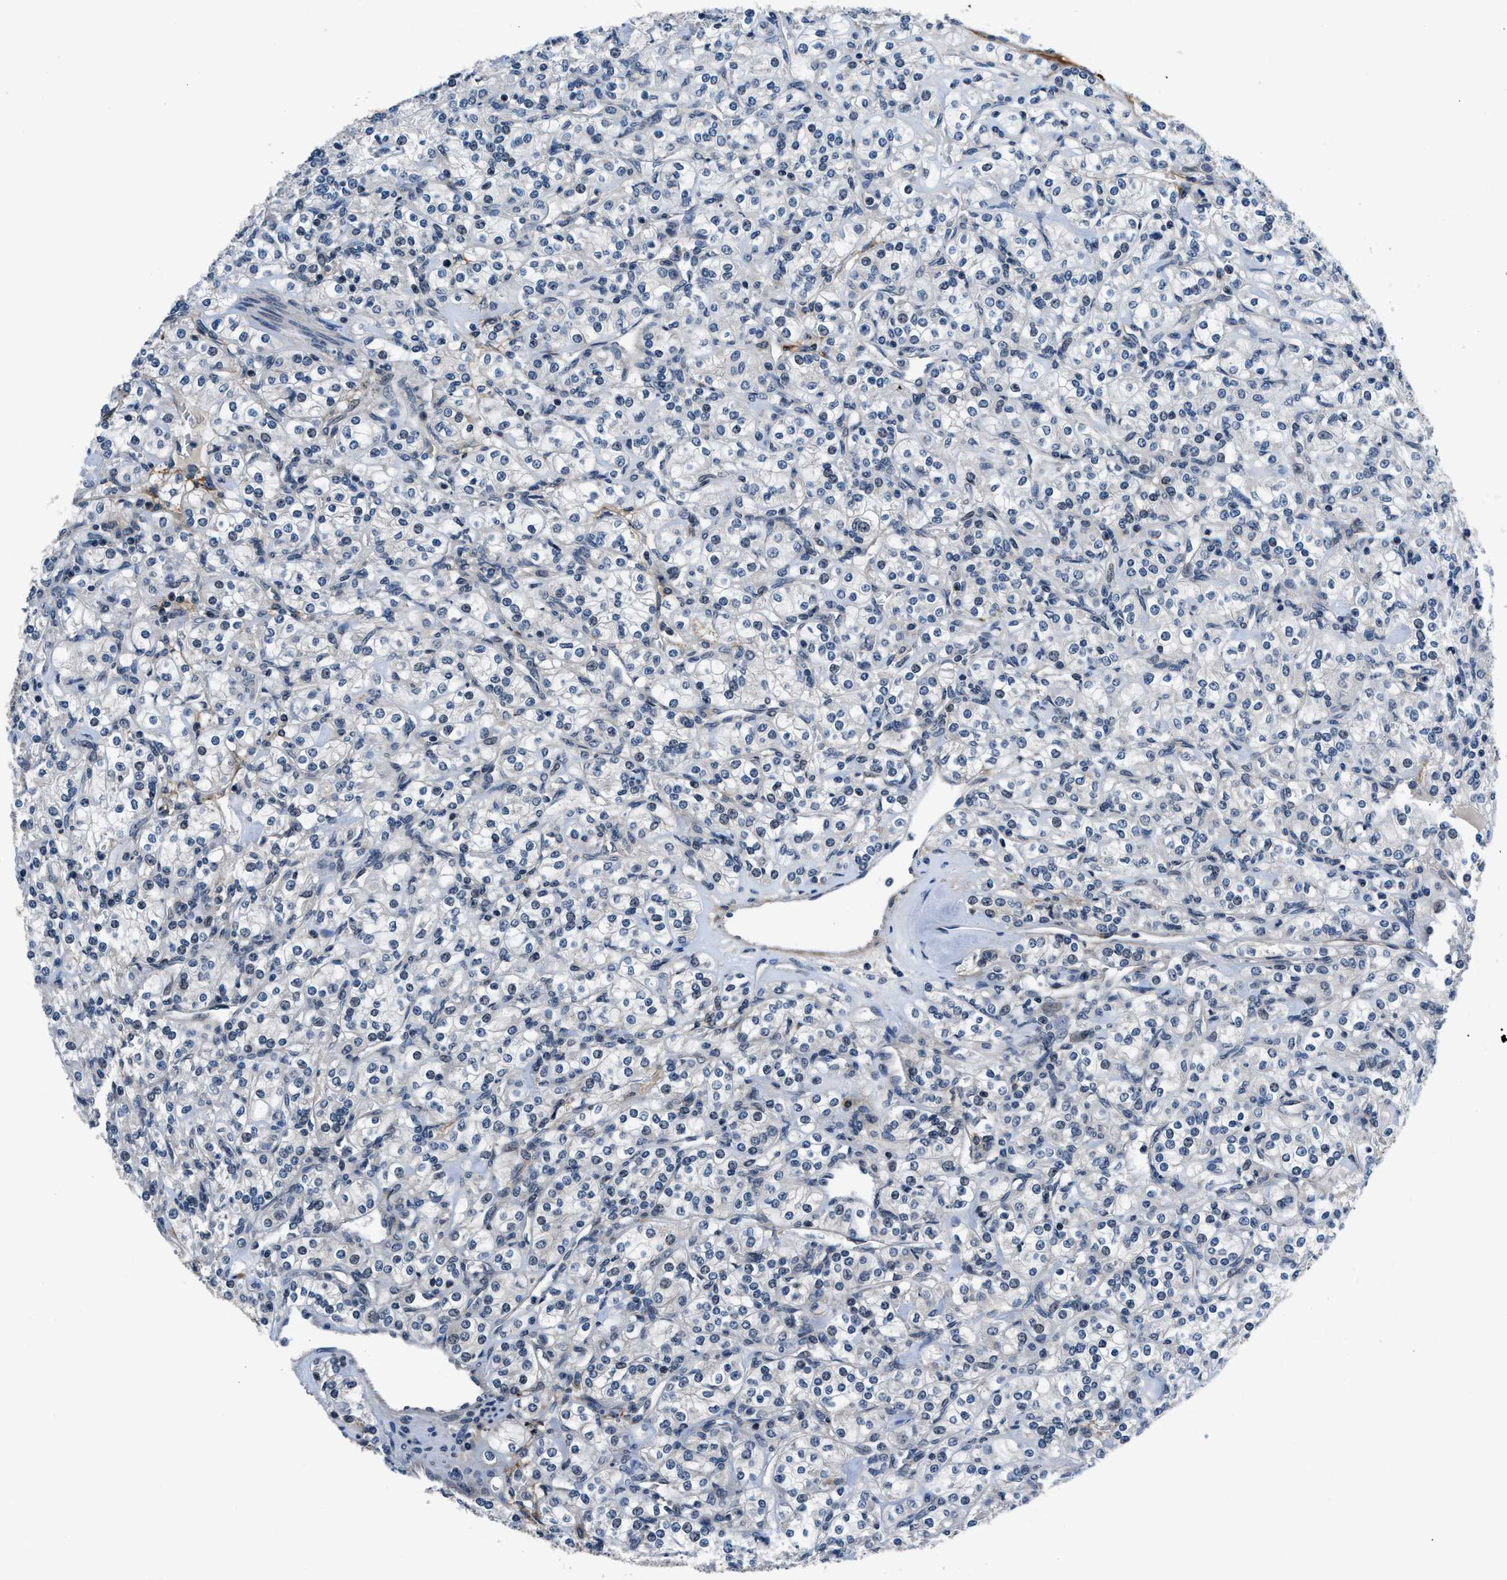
{"staining": {"intensity": "negative", "quantity": "none", "location": "none"}, "tissue": "renal cancer", "cell_type": "Tumor cells", "image_type": "cancer", "snomed": [{"axis": "morphology", "description": "Adenocarcinoma, NOS"}, {"axis": "topography", "description": "Kidney"}], "caption": "DAB immunohistochemical staining of human renal cancer (adenocarcinoma) demonstrates no significant positivity in tumor cells.", "gene": "SETD5", "patient": {"sex": "male", "age": 77}}